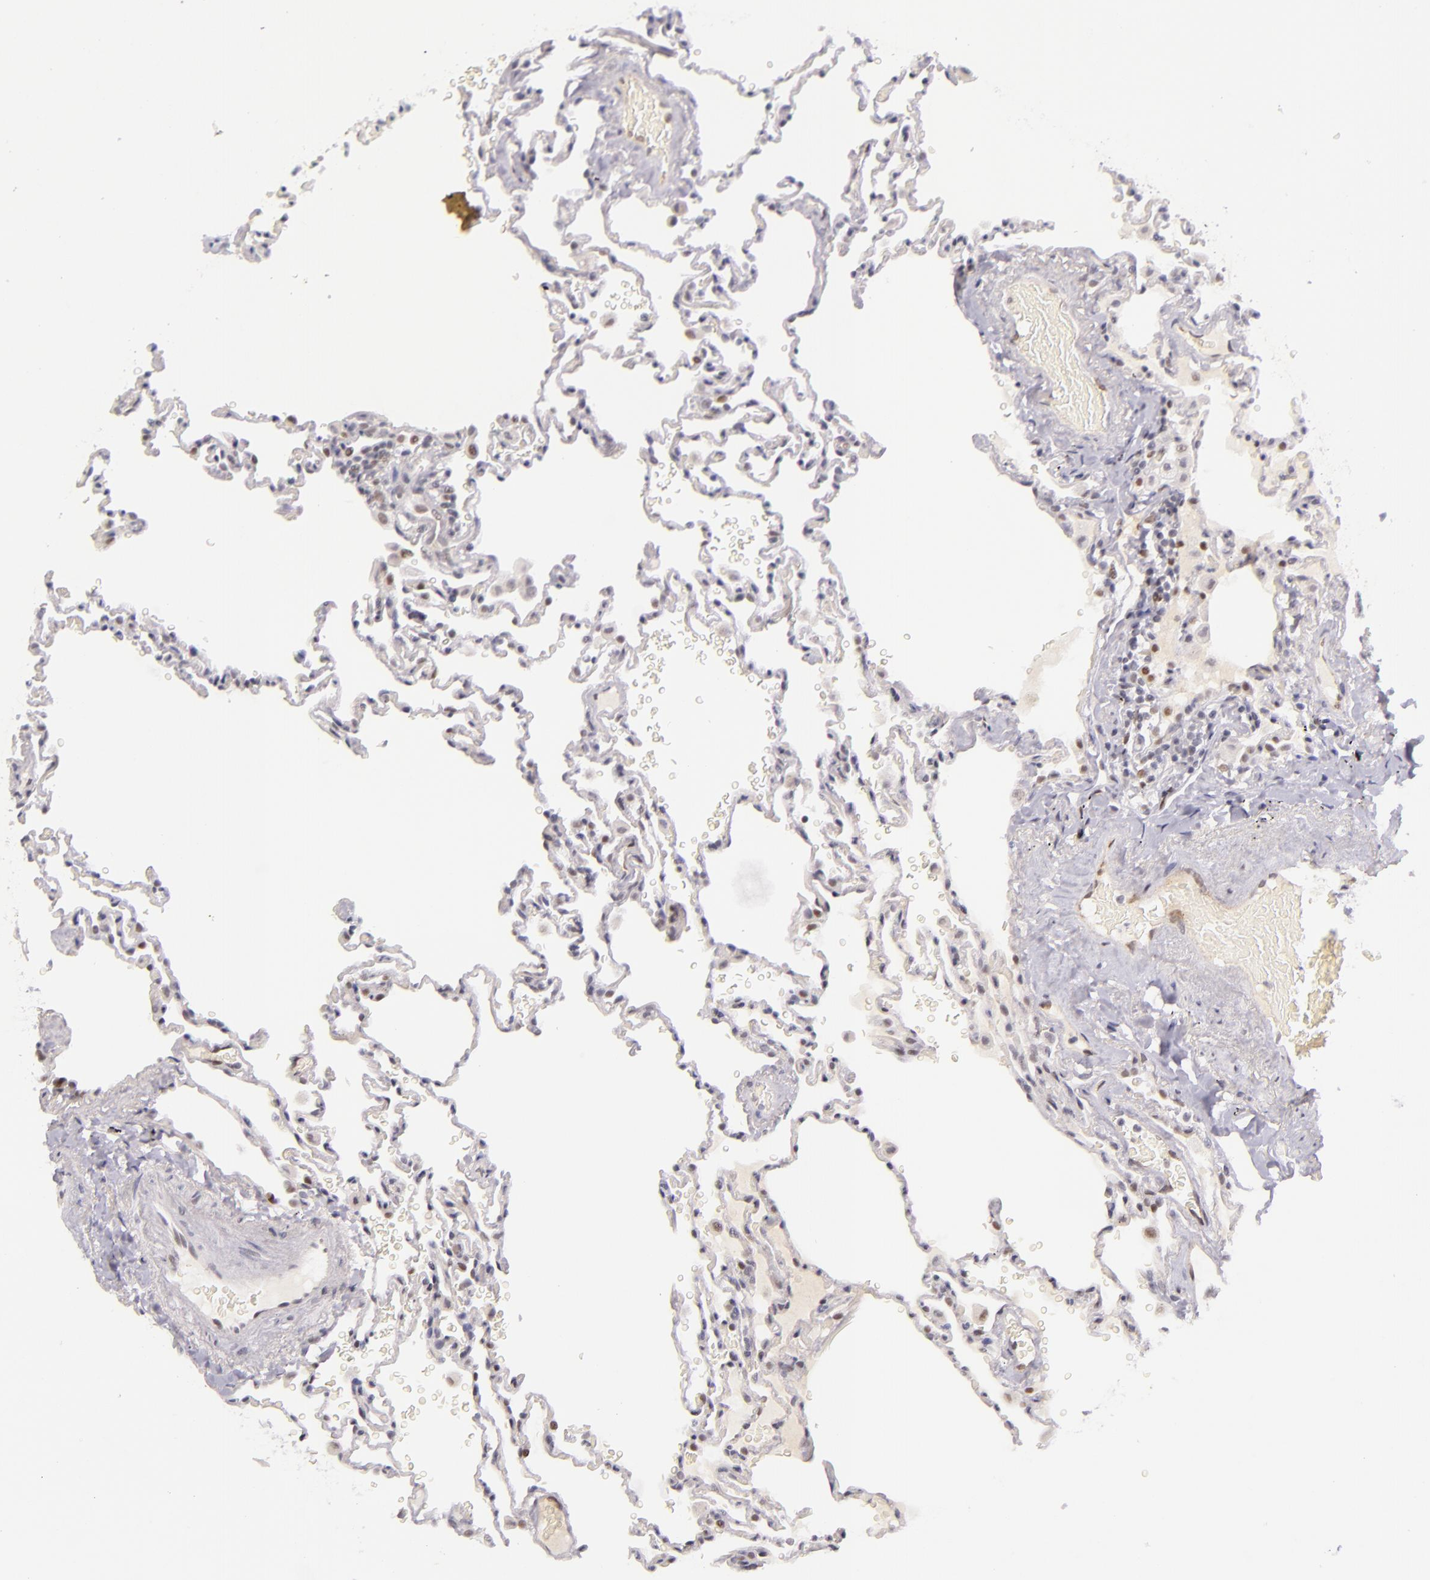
{"staining": {"intensity": "negative", "quantity": "none", "location": "none"}, "tissue": "lung", "cell_type": "Alveolar cells", "image_type": "normal", "snomed": [{"axis": "morphology", "description": "Normal tissue, NOS"}, {"axis": "topography", "description": "Lung"}], "caption": "High power microscopy histopathology image of an immunohistochemistry photomicrograph of normal lung, revealing no significant expression in alveolar cells.", "gene": "BCL3", "patient": {"sex": "male", "age": 59}}